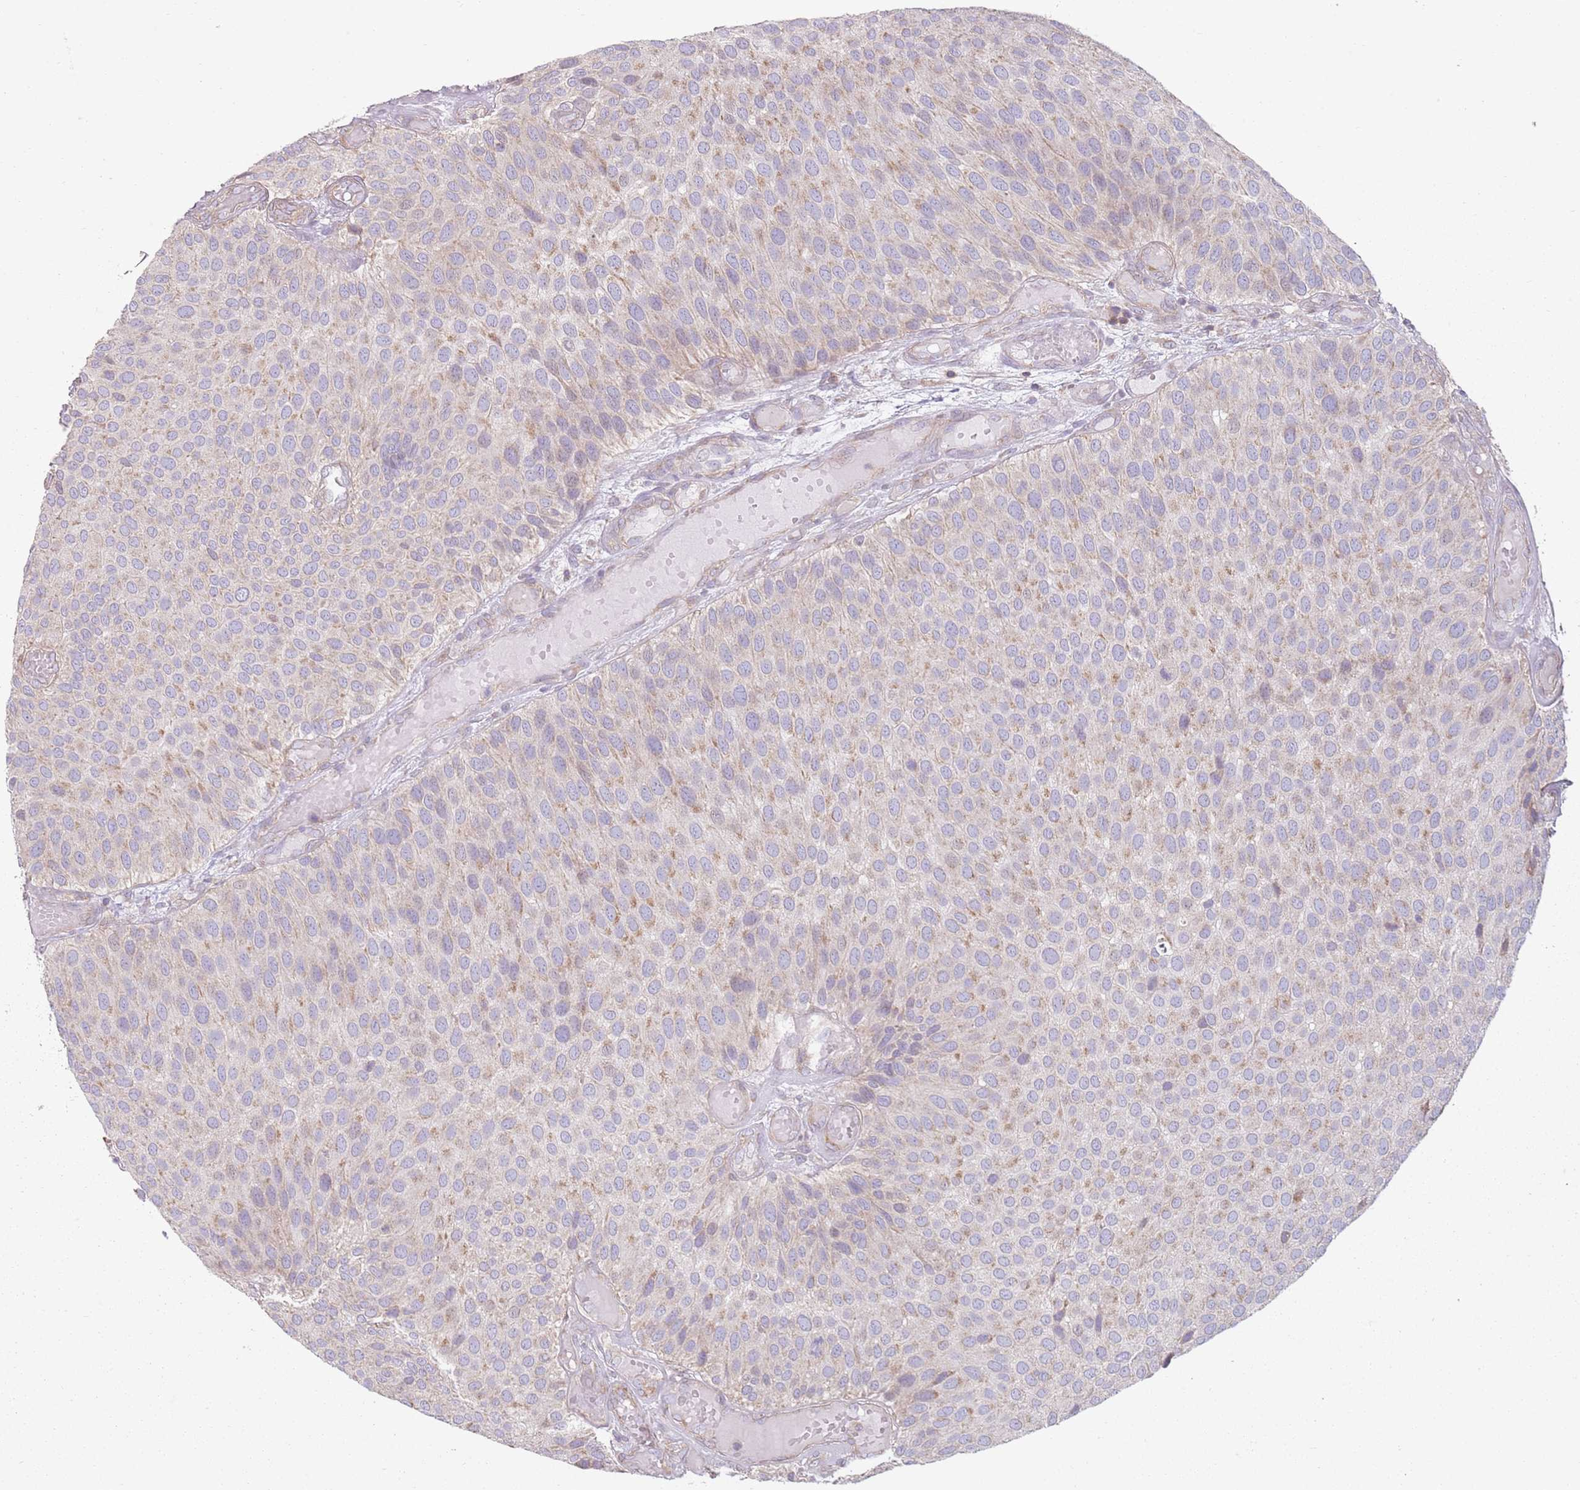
{"staining": {"intensity": "moderate", "quantity": "25%-75%", "location": "cytoplasmic/membranous"}, "tissue": "urothelial cancer", "cell_type": "Tumor cells", "image_type": "cancer", "snomed": [{"axis": "morphology", "description": "Urothelial carcinoma, Low grade"}, {"axis": "topography", "description": "Urinary bladder"}], "caption": "Immunohistochemistry (IHC) (DAB) staining of low-grade urothelial carcinoma demonstrates moderate cytoplasmic/membranous protein expression in about 25%-75% of tumor cells.", "gene": "GAS8", "patient": {"sex": "male", "age": 89}}